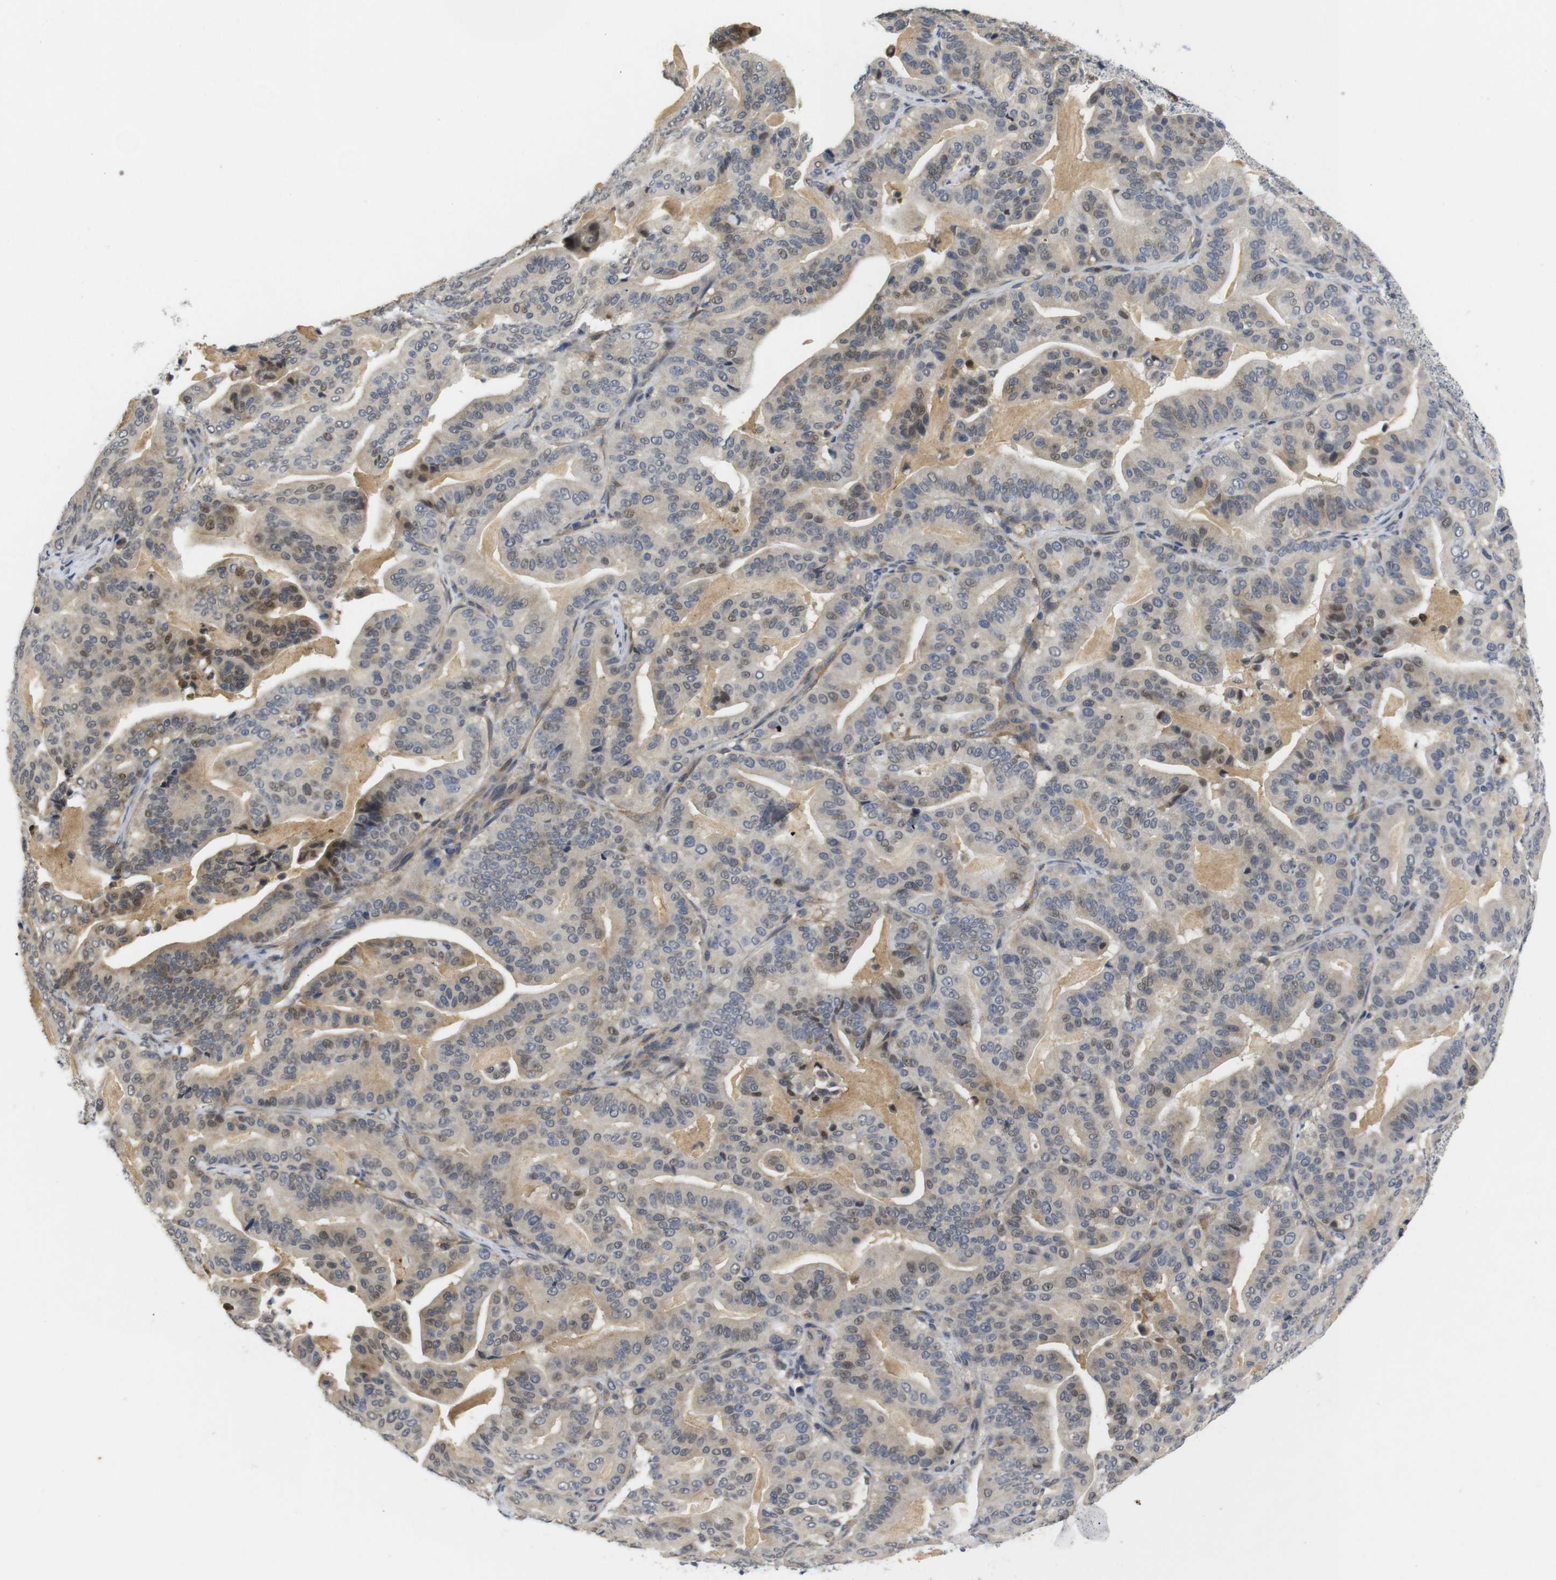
{"staining": {"intensity": "moderate", "quantity": "25%-75%", "location": "nuclear"}, "tissue": "pancreatic cancer", "cell_type": "Tumor cells", "image_type": "cancer", "snomed": [{"axis": "morphology", "description": "Adenocarcinoma, NOS"}, {"axis": "topography", "description": "Pancreas"}], "caption": "Pancreatic adenocarcinoma stained with immunohistochemistry (IHC) shows moderate nuclear expression in about 25%-75% of tumor cells.", "gene": "FNTA", "patient": {"sex": "male", "age": 63}}